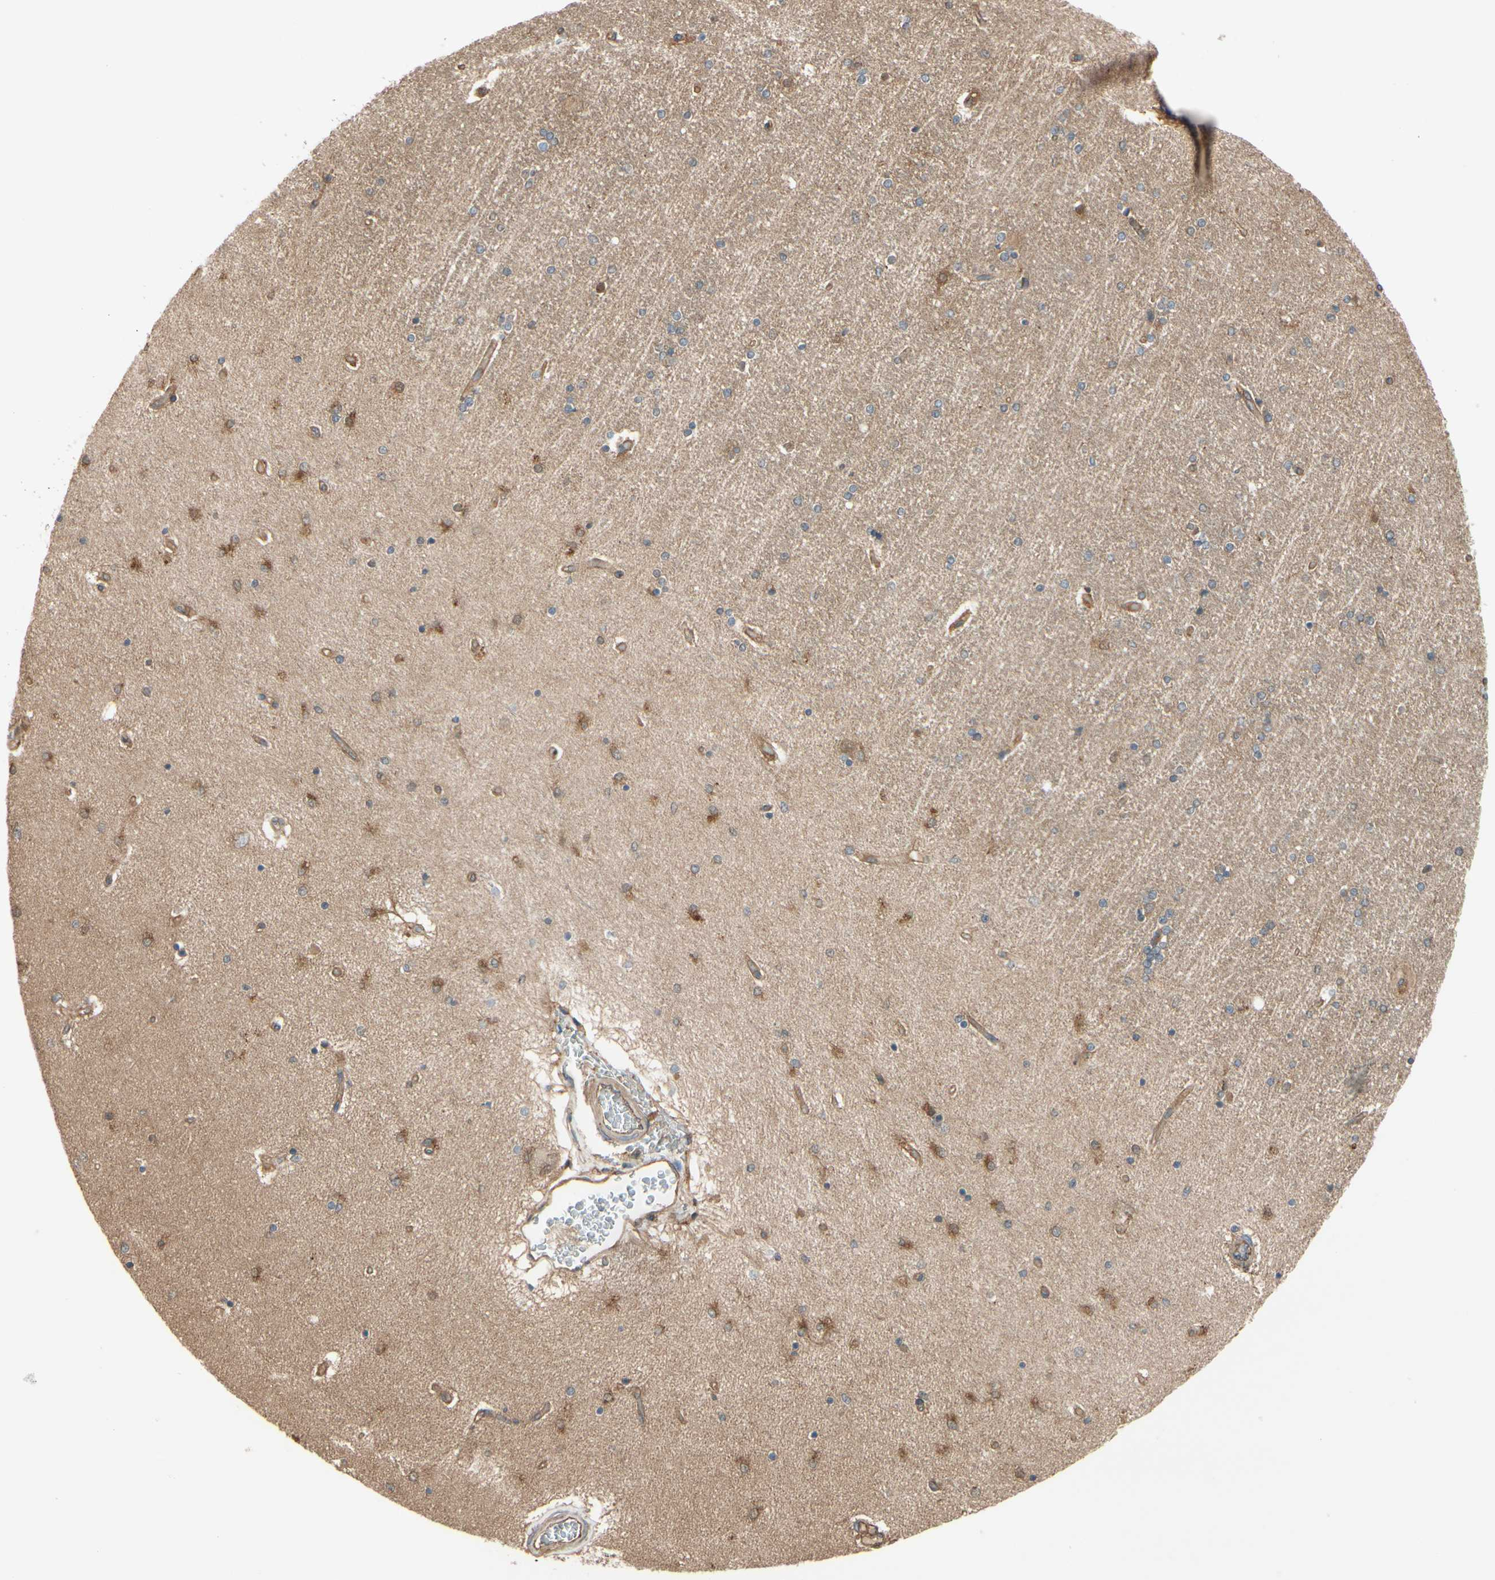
{"staining": {"intensity": "moderate", "quantity": "25%-75%", "location": "cytoplasmic/membranous"}, "tissue": "hippocampus", "cell_type": "Glial cells", "image_type": "normal", "snomed": [{"axis": "morphology", "description": "Normal tissue, NOS"}, {"axis": "topography", "description": "Hippocampus"}], "caption": "Normal hippocampus was stained to show a protein in brown. There is medium levels of moderate cytoplasmic/membranous positivity in approximately 25%-75% of glial cells. (DAB IHC, brown staining for protein, blue staining for nuclei).", "gene": "EPS15", "patient": {"sex": "female", "age": 54}}